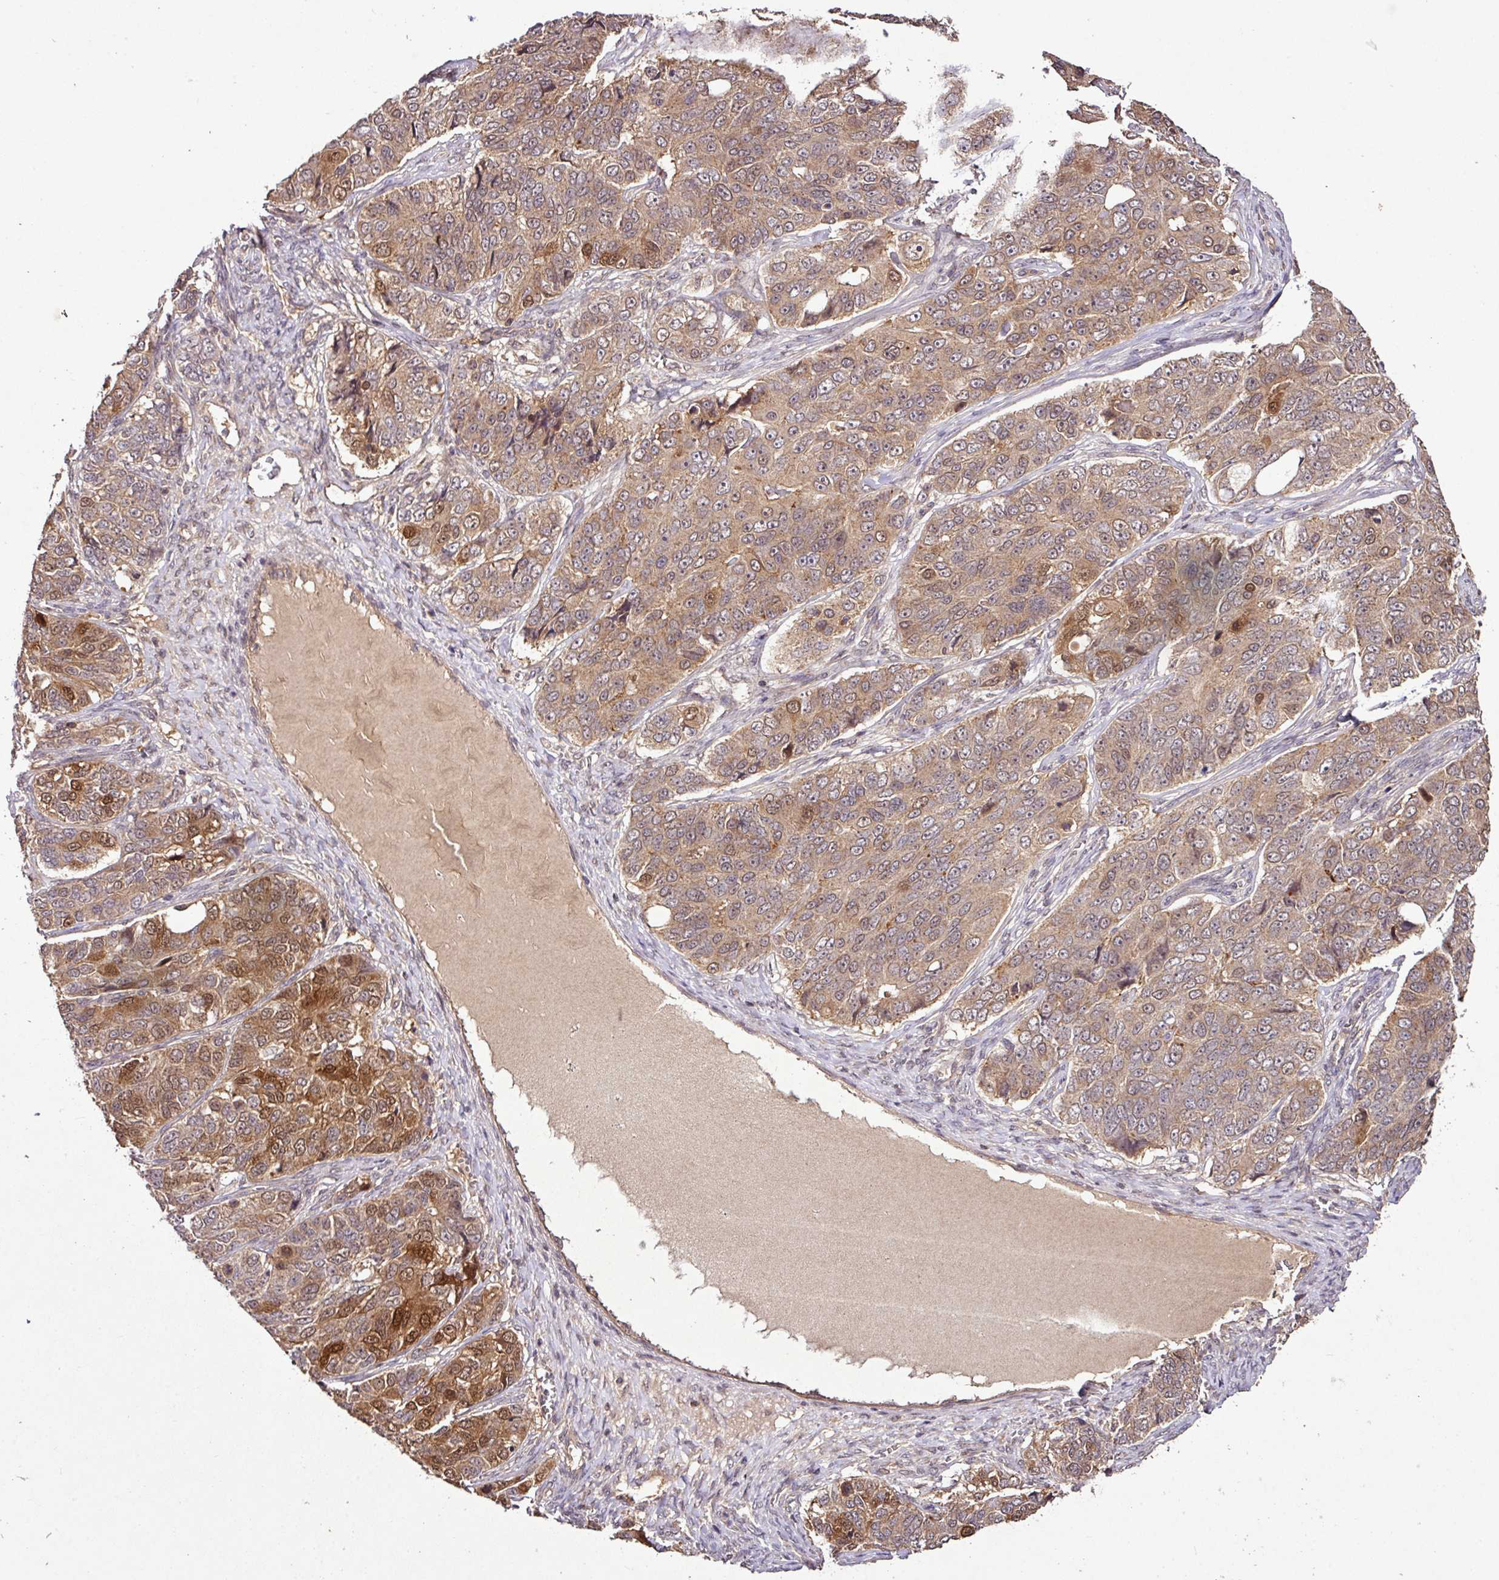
{"staining": {"intensity": "strong", "quantity": "<25%", "location": "cytoplasmic/membranous,nuclear"}, "tissue": "ovarian cancer", "cell_type": "Tumor cells", "image_type": "cancer", "snomed": [{"axis": "morphology", "description": "Carcinoma, endometroid"}, {"axis": "topography", "description": "Ovary"}], "caption": "DAB (3,3'-diaminobenzidine) immunohistochemical staining of ovarian endometroid carcinoma reveals strong cytoplasmic/membranous and nuclear protein expression in approximately <25% of tumor cells.", "gene": "FAIM", "patient": {"sex": "female", "age": 51}}